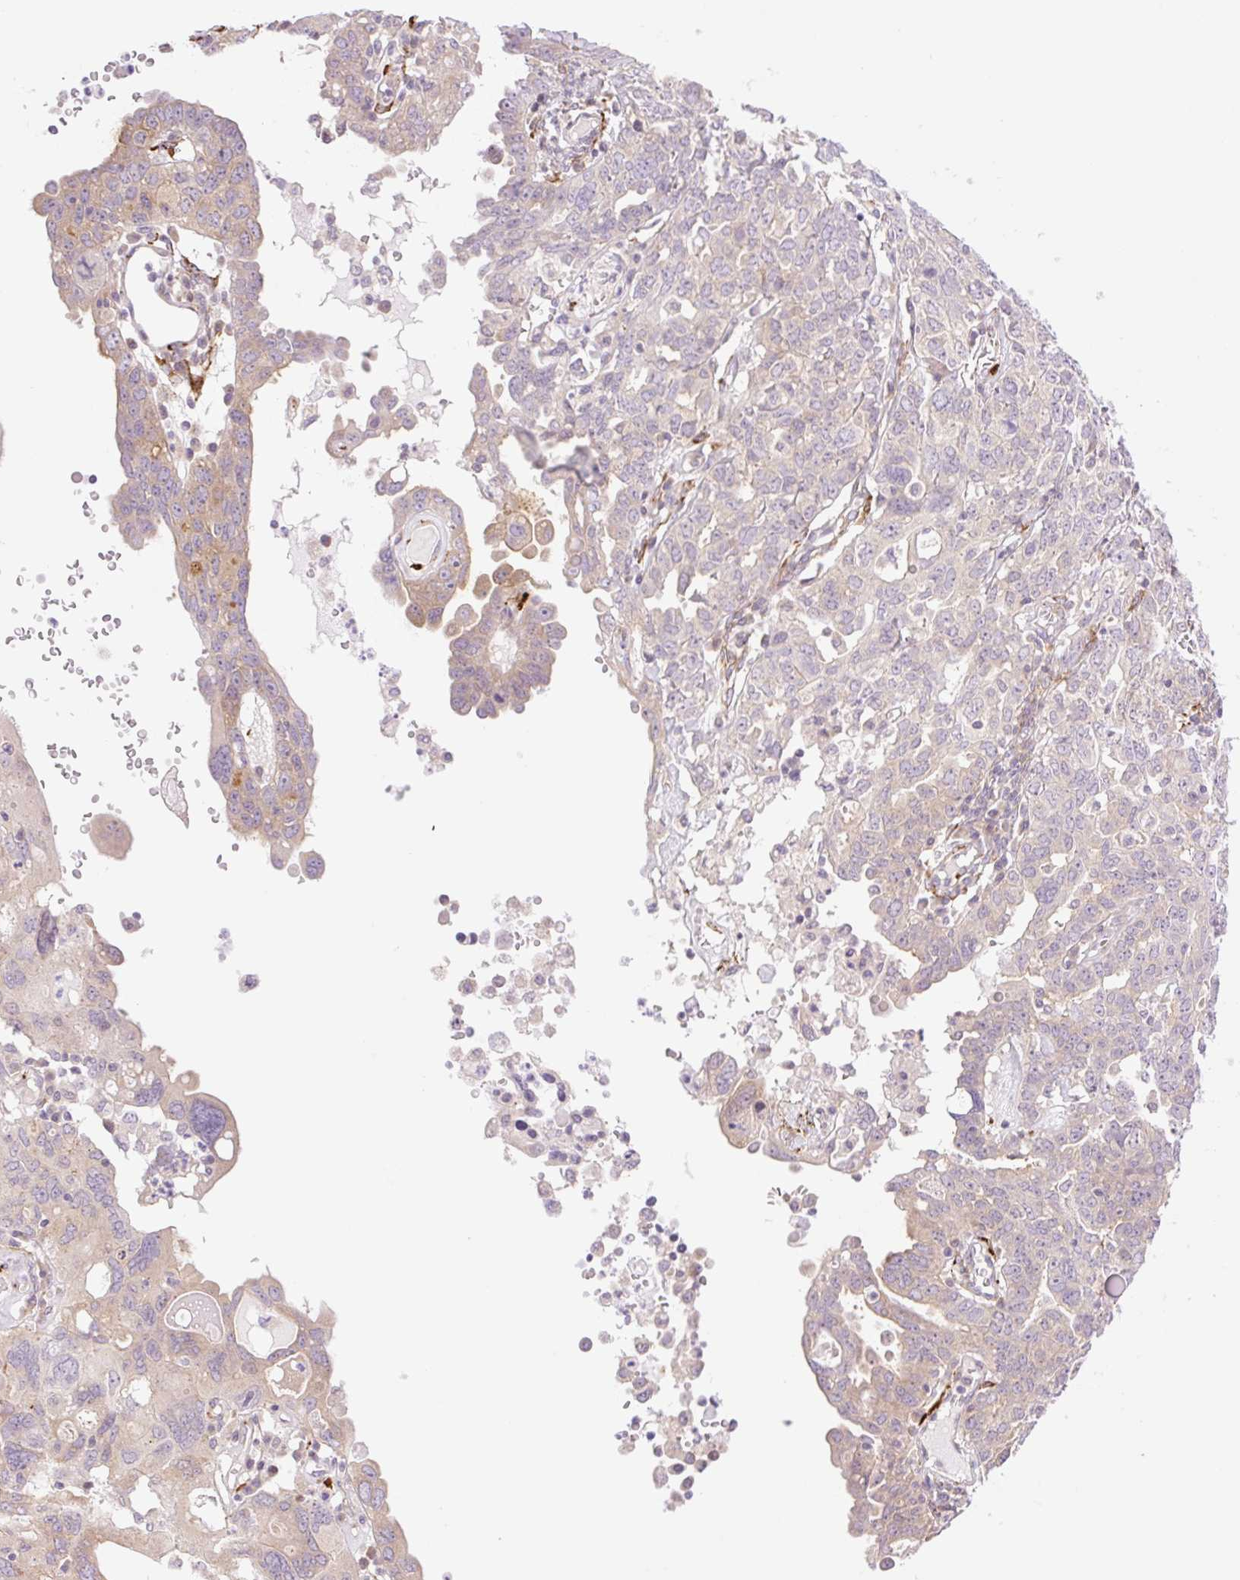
{"staining": {"intensity": "weak", "quantity": ">75%", "location": "cytoplasmic/membranous"}, "tissue": "ovarian cancer", "cell_type": "Tumor cells", "image_type": "cancer", "snomed": [{"axis": "morphology", "description": "Carcinoma, endometroid"}, {"axis": "topography", "description": "Ovary"}], "caption": "There is low levels of weak cytoplasmic/membranous staining in tumor cells of ovarian endometroid carcinoma, as demonstrated by immunohistochemical staining (brown color).", "gene": "COL5A1", "patient": {"sex": "female", "age": 62}}